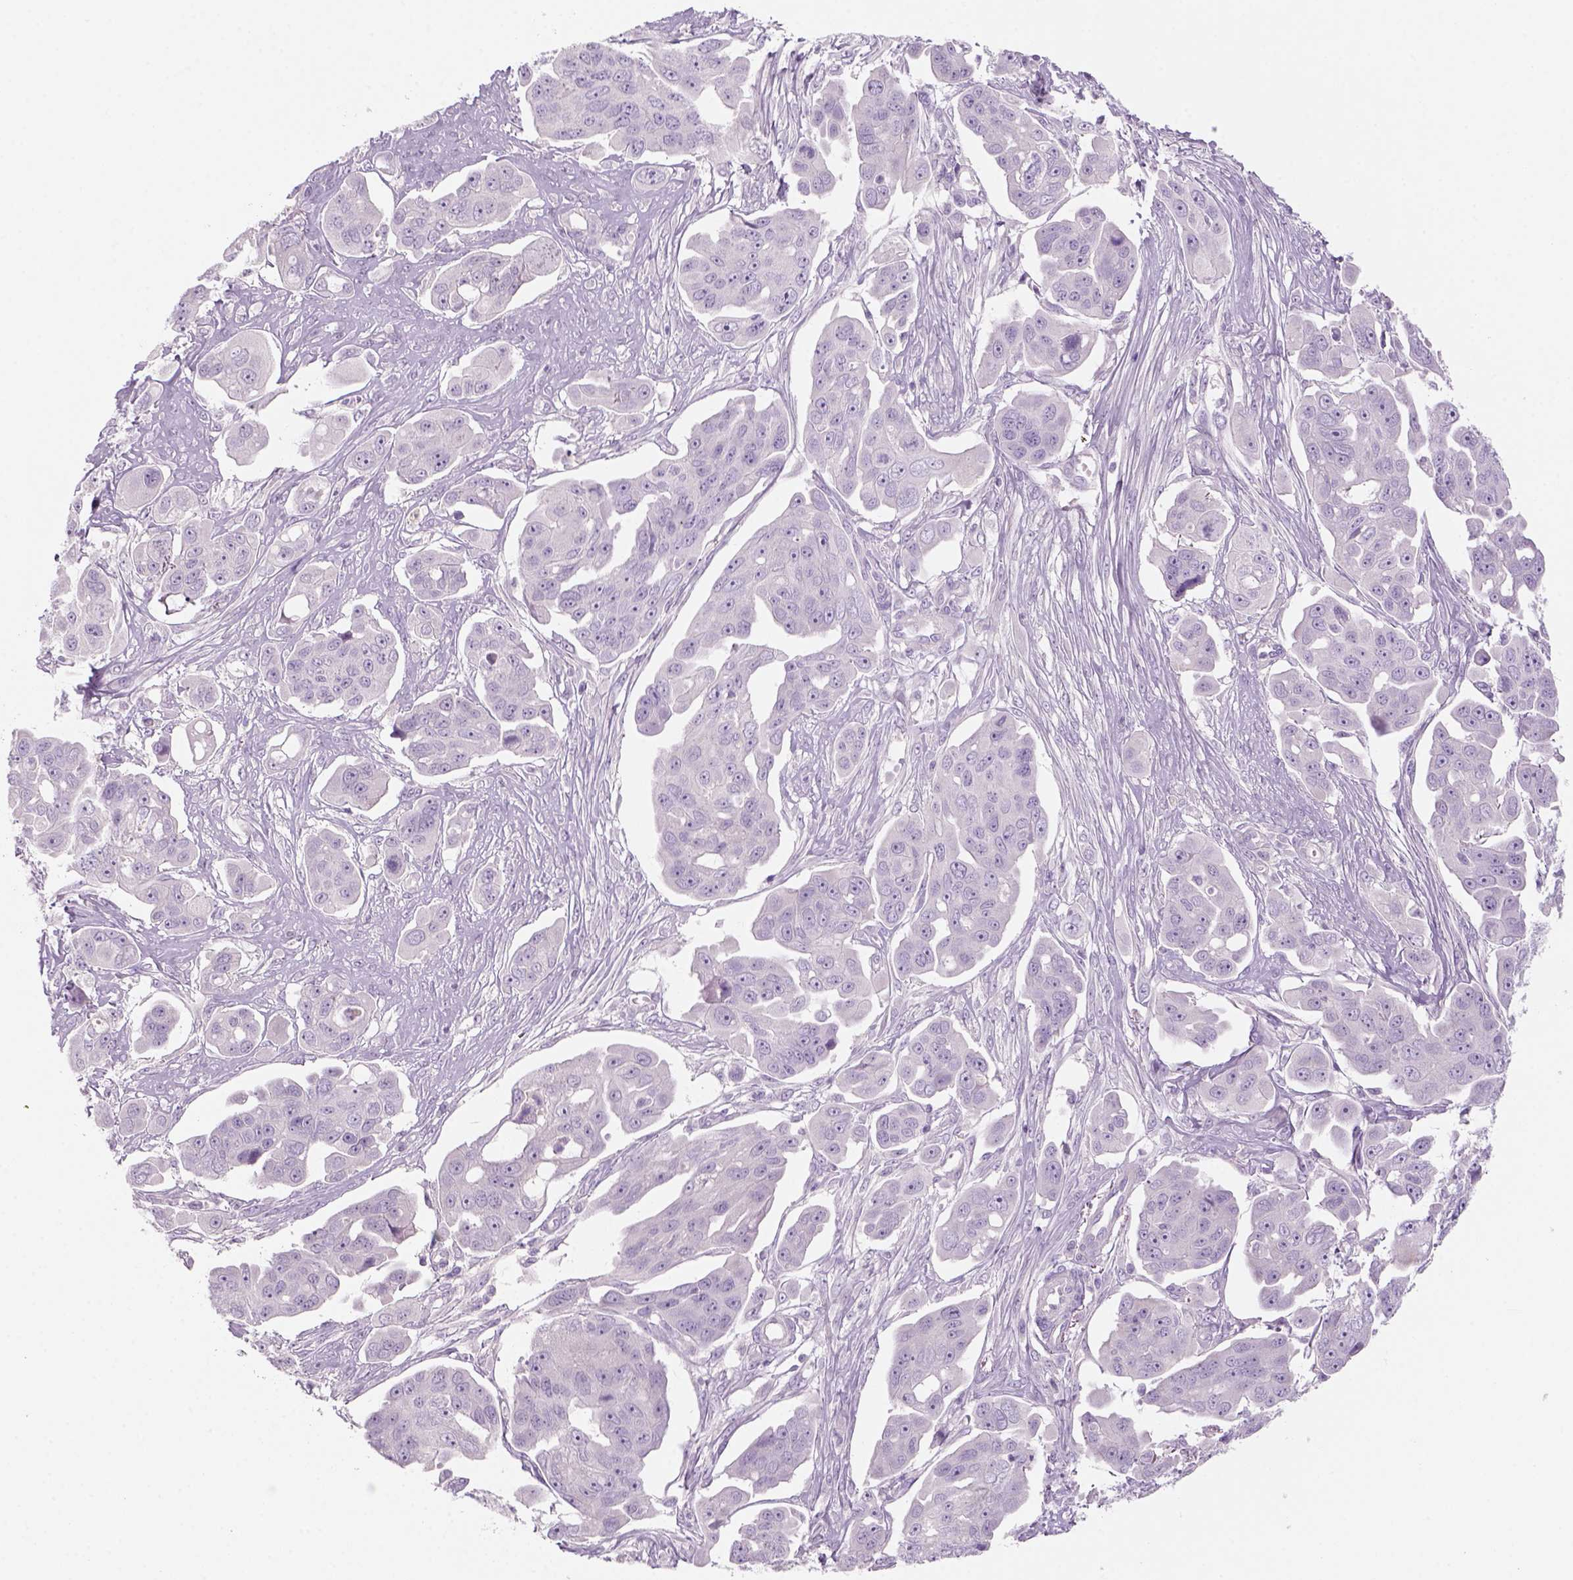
{"staining": {"intensity": "negative", "quantity": "none", "location": "none"}, "tissue": "ovarian cancer", "cell_type": "Tumor cells", "image_type": "cancer", "snomed": [{"axis": "morphology", "description": "Carcinoma, endometroid"}, {"axis": "topography", "description": "Ovary"}], "caption": "DAB (3,3'-diaminobenzidine) immunohistochemical staining of ovarian cancer (endometroid carcinoma) exhibits no significant expression in tumor cells.", "gene": "KRT25", "patient": {"sex": "female", "age": 70}}